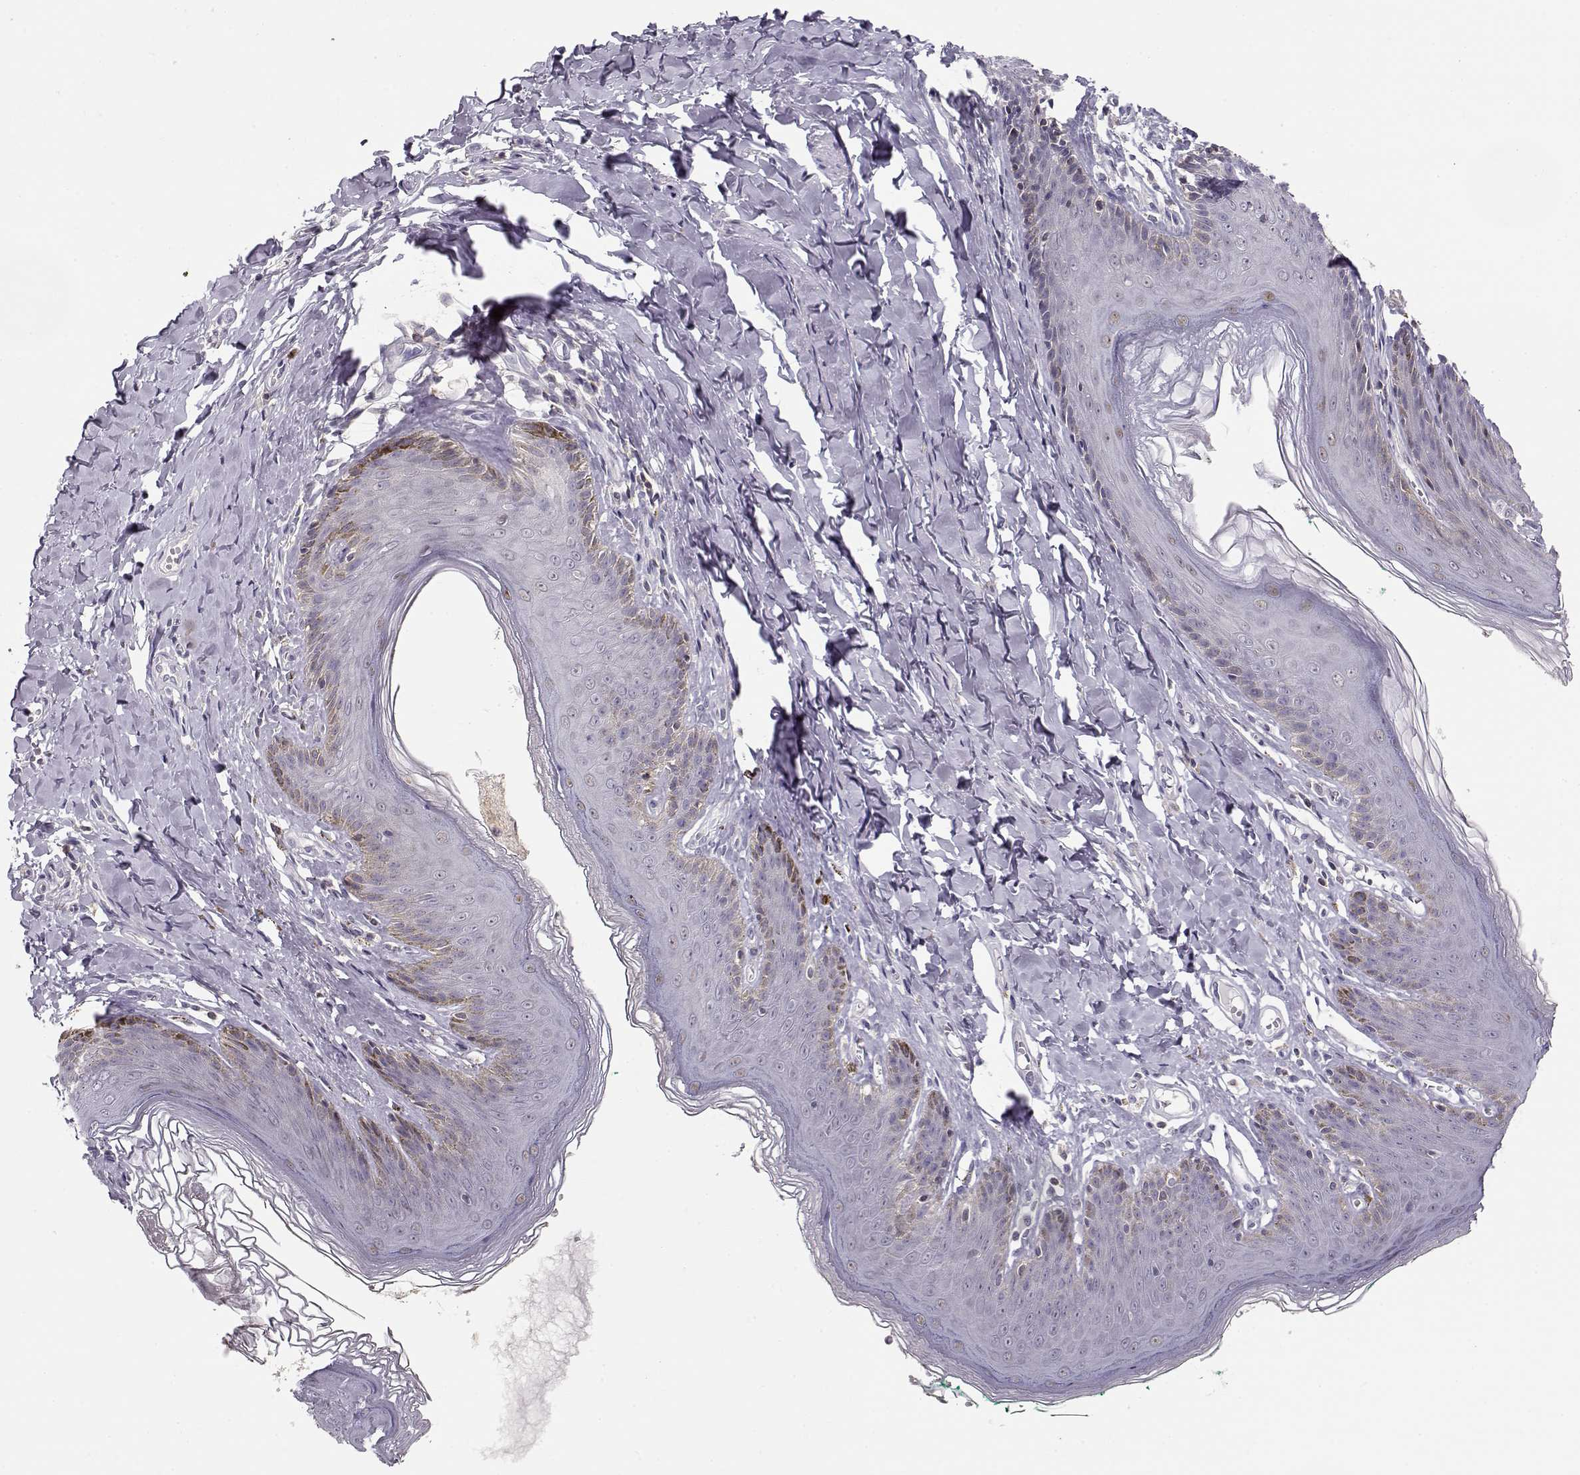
{"staining": {"intensity": "negative", "quantity": "none", "location": "none"}, "tissue": "skin", "cell_type": "Epidermal cells", "image_type": "normal", "snomed": [{"axis": "morphology", "description": "Normal tissue, NOS"}, {"axis": "topography", "description": "Vulva"}, {"axis": "topography", "description": "Peripheral nerve tissue"}], "caption": "Epidermal cells show no significant protein expression in benign skin. The staining was performed using DAB (3,3'-diaminobenzidine) to visualize the protein expression in brown, while the nuclei were stained in blue with hematoxylin (Magnification: 20x).", "gene": "TEPP", "patient": {"sex": "female", "age": 66}}